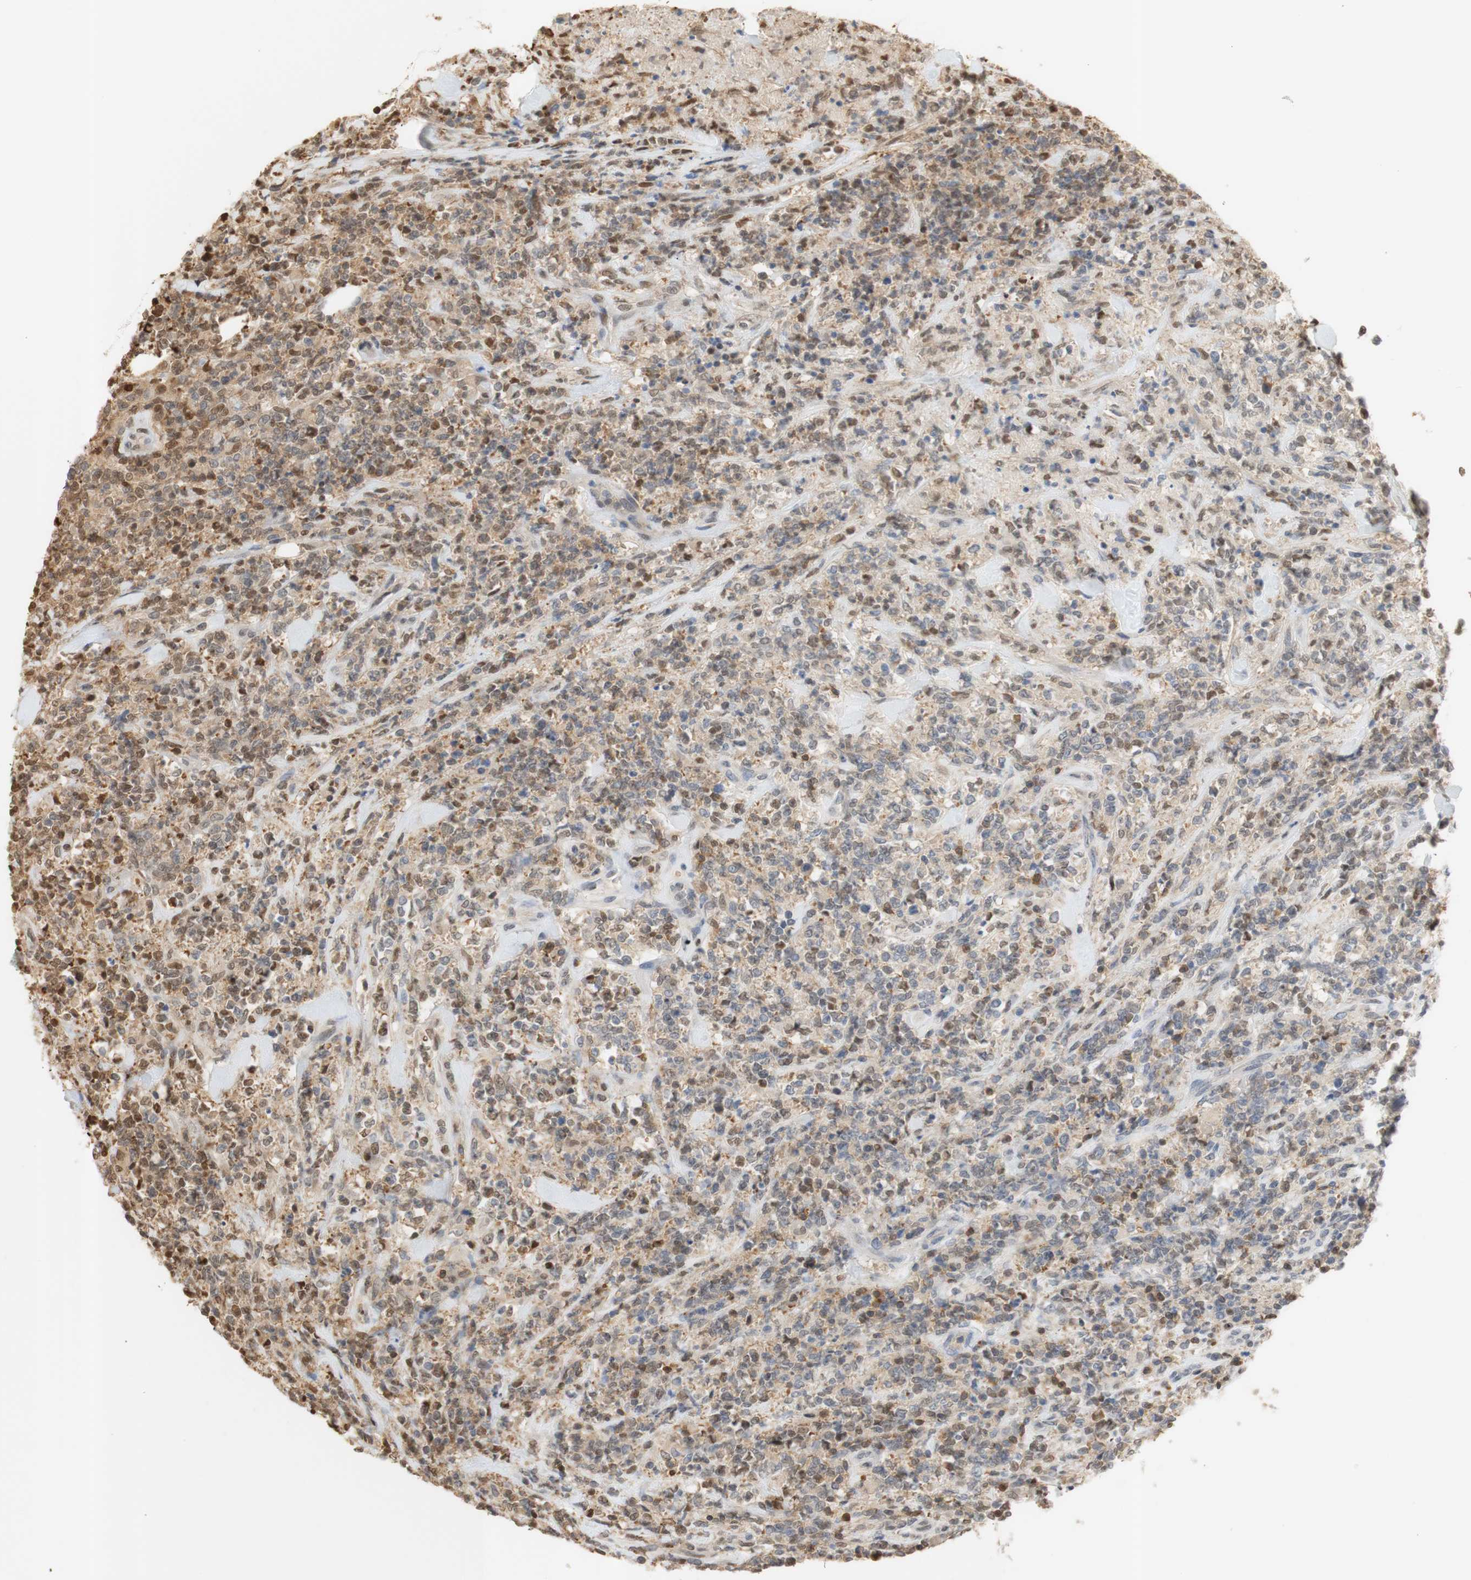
{"staining": {"intensity": "weak", "quantity": "25%-75%", "location": "cytoplasmic/membranous,nuclear"}, "tissue": "lymphoma", "cell_type": "Tumor cells", "image_type": "cancer", "snomed": [{"axis": "morphology", "description": "Malignant lymphoma, non-Hodgkin's type, High grade"}, {"axis": "topography", "description": "Soft tissue"}], "caption": "Weak cytoplasmic/membranous and nuclear staining for a protein is seen in about 25%-75% of tumor cells of malignant lymphoma, non-Hodgkin's type (high-grade) using immunohistochemistry.", "gene": "NAP1L4", "patient": {"sex": "male", "age": 18}}